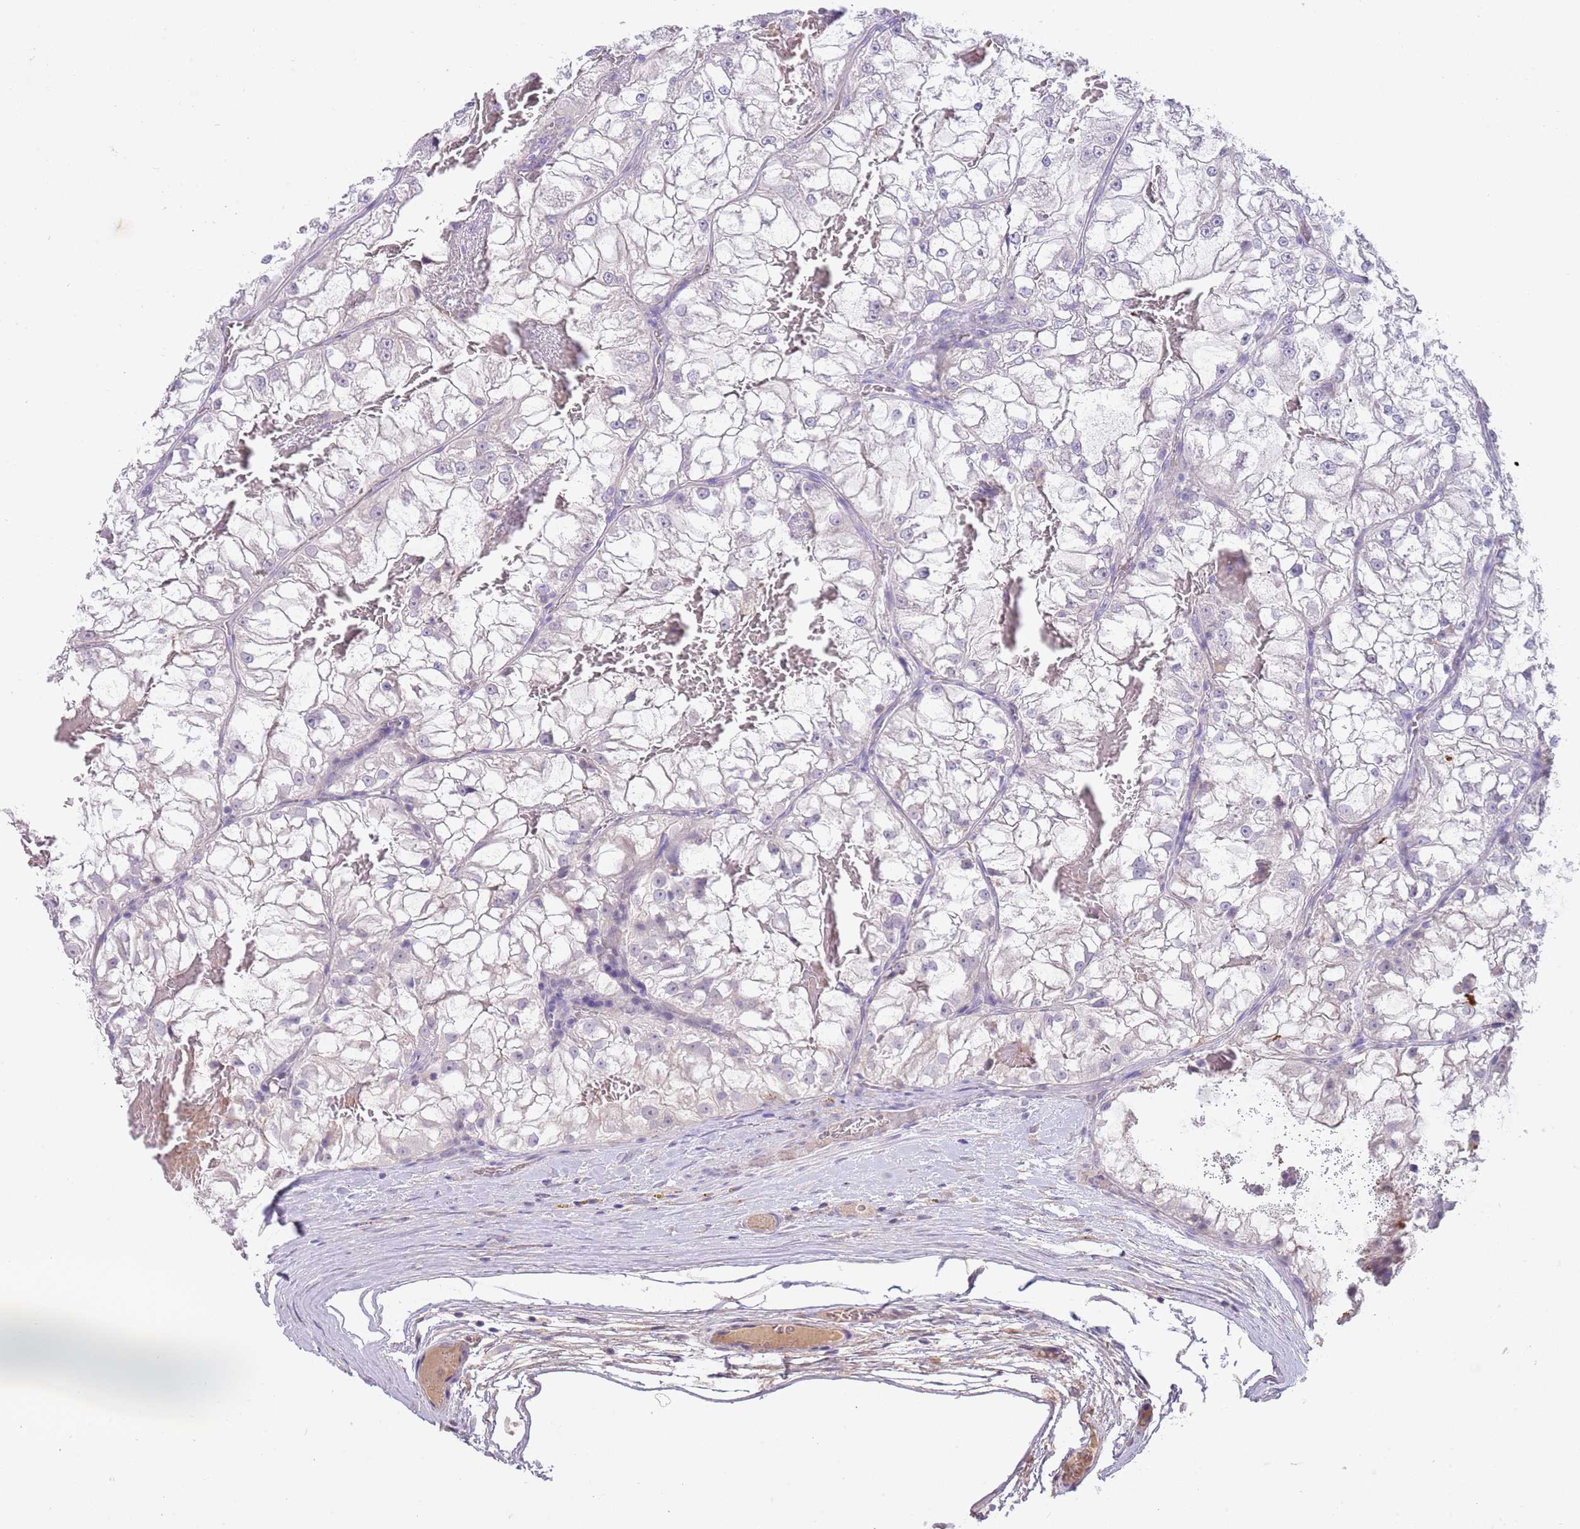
{"staining": {"intensity": "negative", "quantity": "none", "location": "none"}, "tissue": "renal cancer", "cell_type": "Tumor cells", "image_type": "cancer", "snomed": [{"axis": "morphology", "description": "Adenocarcinoma, NOS"}, {"axis": "topography", "description": "Kidney"}], "caption": "An IHC micrograph of renal cancer is shown. There is no staining in tumor cells of renal cancer.", "gene": "CFAP73", "patient": {"sex": "female", "age": 72}}